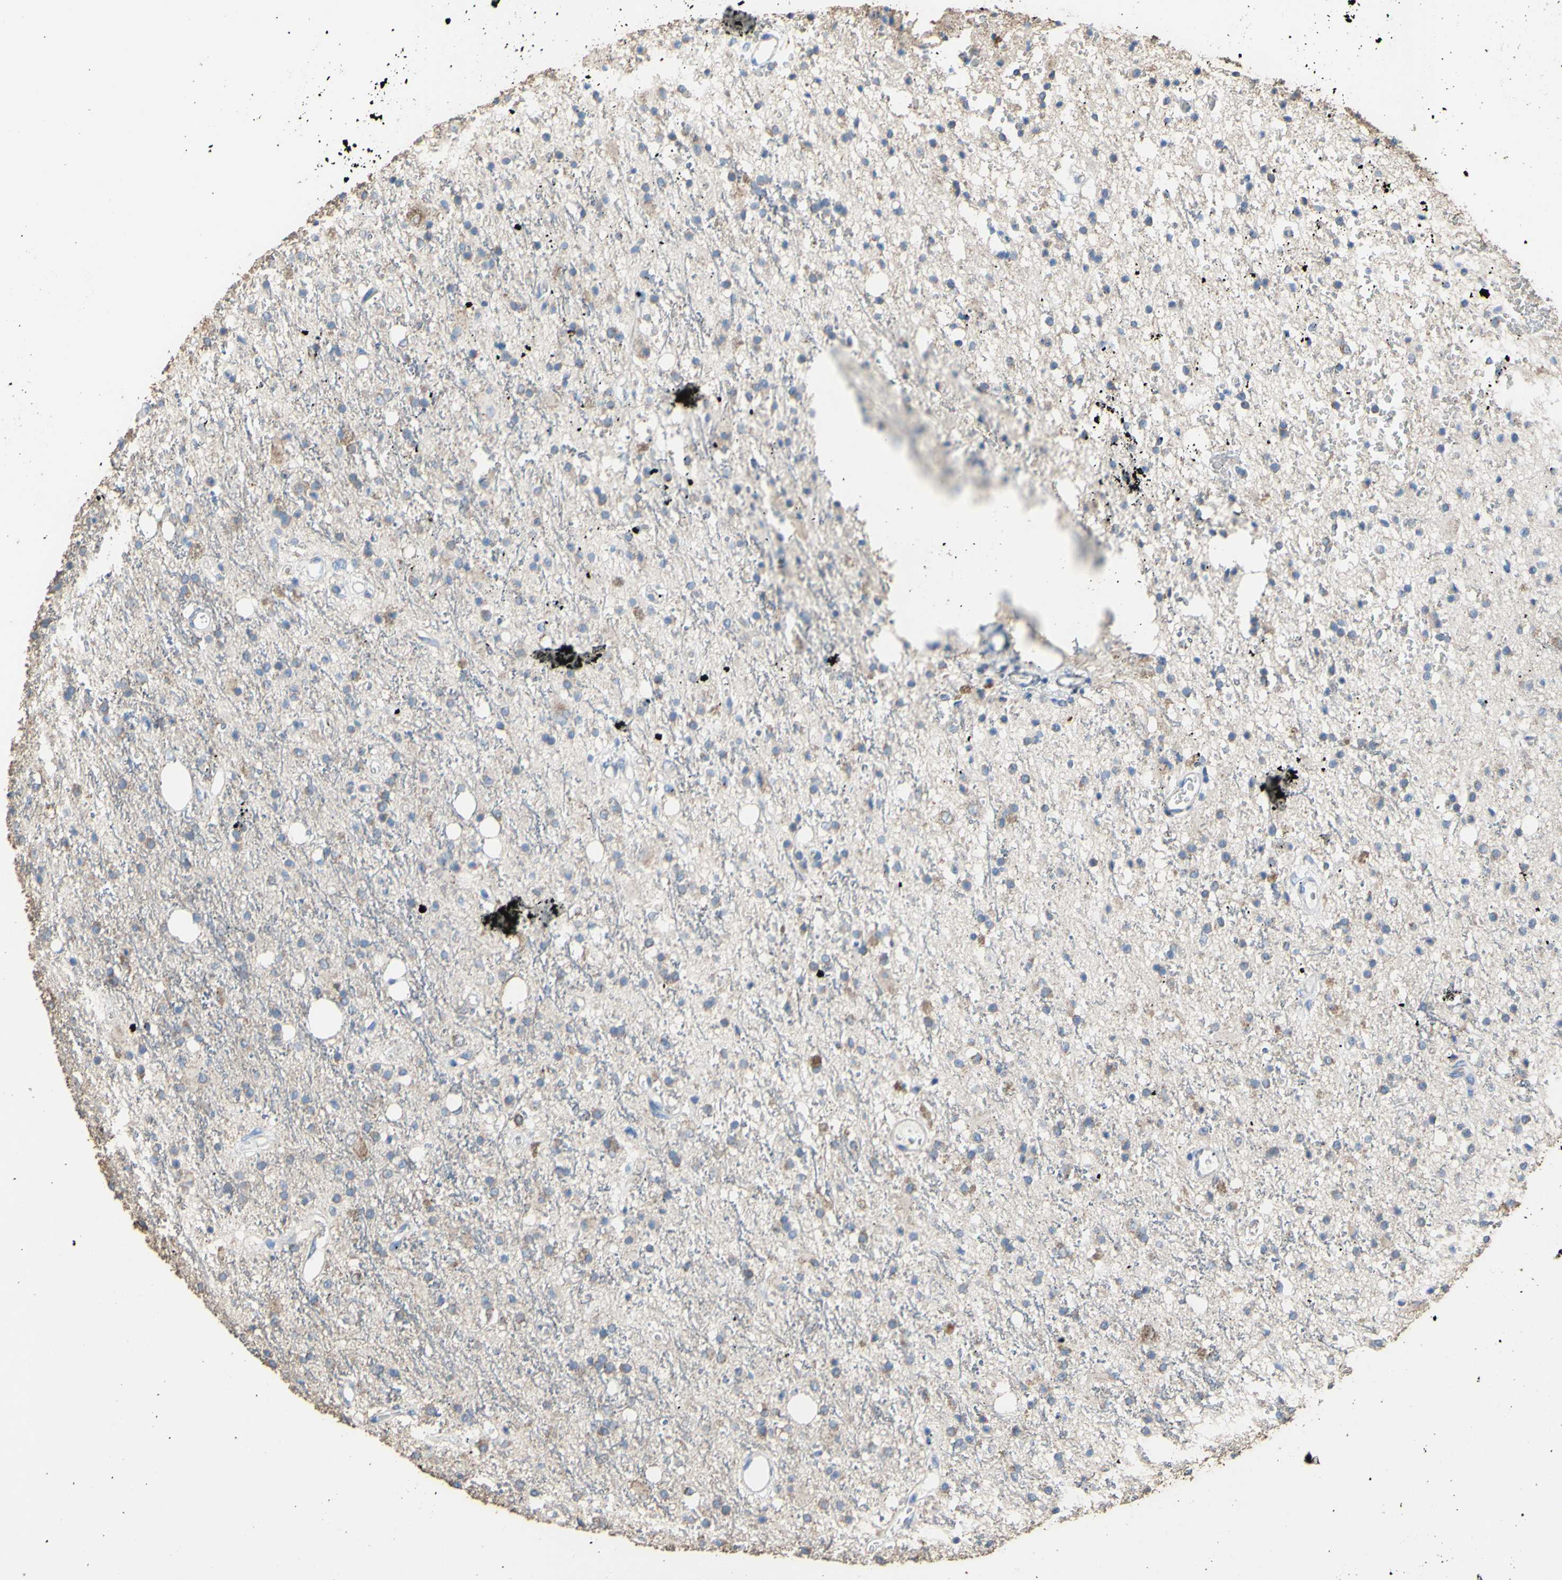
{"staining": {"intensity": "weak", "quantity": "<25%", "location": "cytoplasmic/membranous"}, "tissue": "glioma", "cell_type": "Tumor cells", "image_type": "cancer", "snomed": [{"axis": "morphology", "description": "Glioma, malignant, High grade"}, {"axis": "topography", "description": "Brain"}], "caption": "The immunohistochemistry (IHC) micrograph has no significant staining in tumor cells of glioma tissue.", "gene": "CMKLR2", "patient": {"sex": "male", "age": 47}}